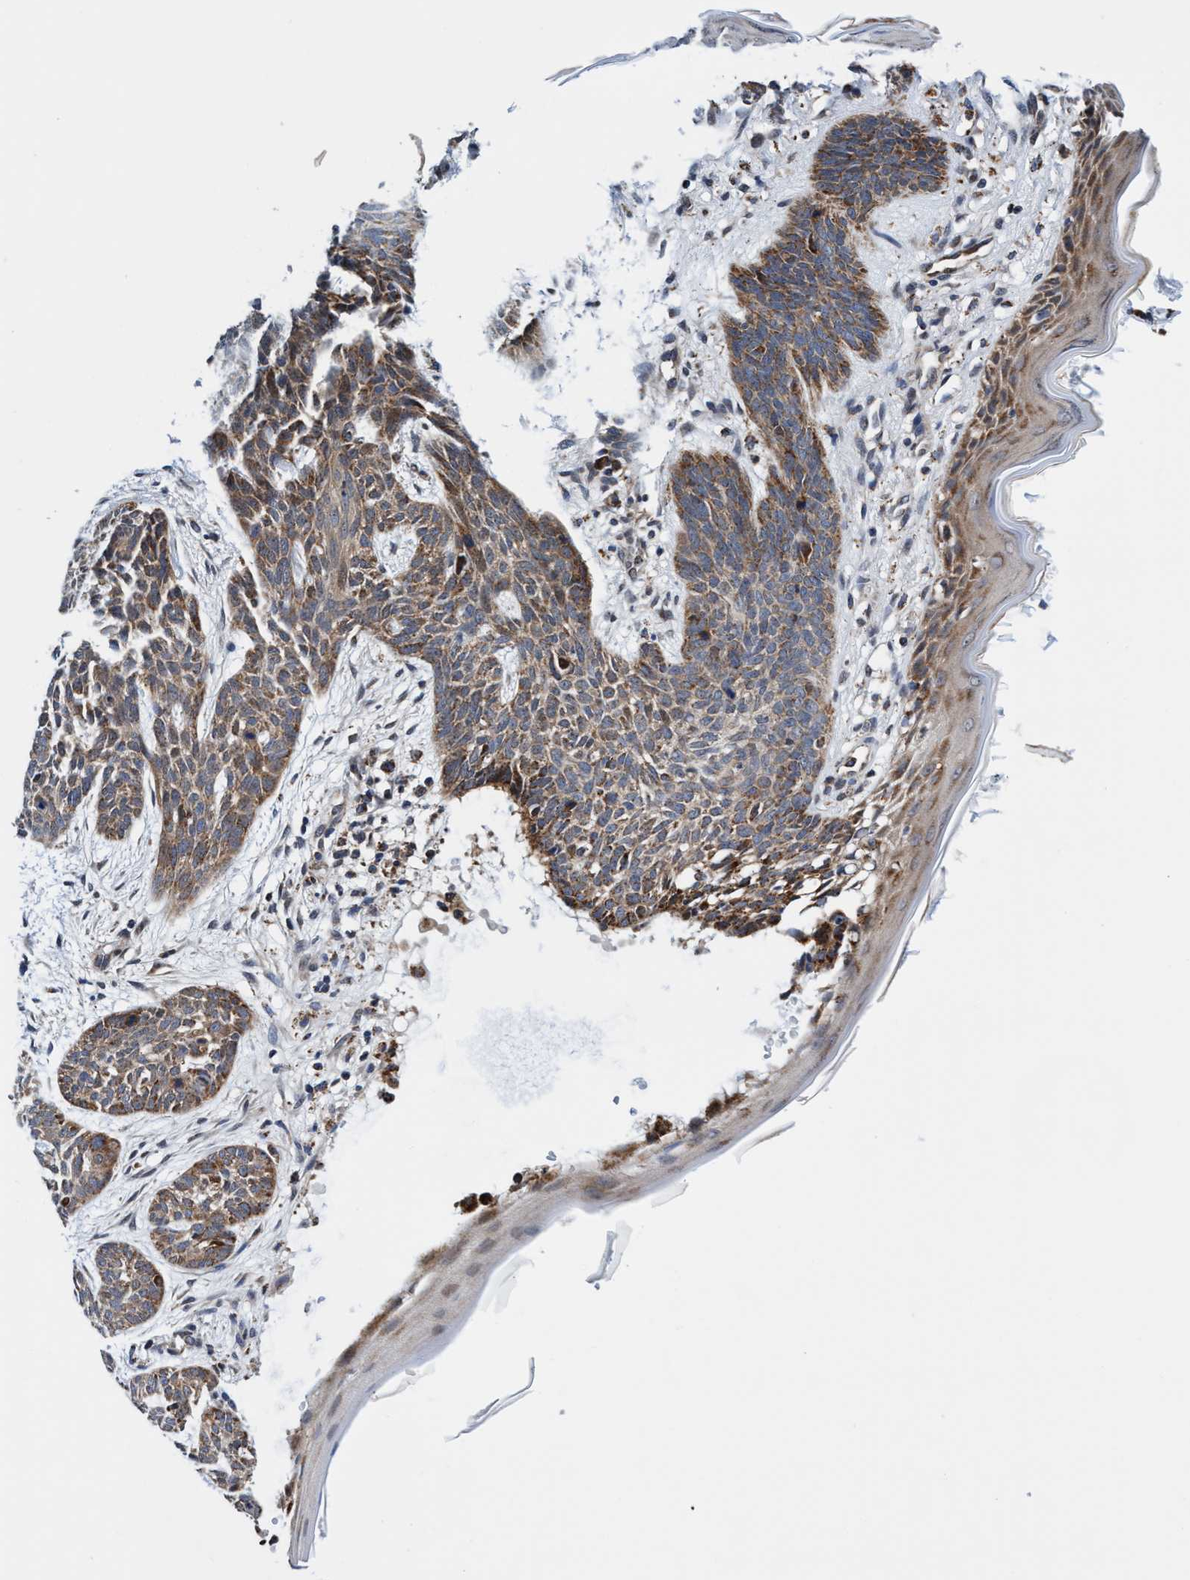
{"staining": {"intensity": "weak", "quantity": ">75%", "location": "cytoplasmic/membranous"}, "tissue": "skin cancer", "cell_type": "Tumor cells", "image_type": "cancer", "snomed": [{"axis": "morphology", "description": "Basal cell carcinoma"}, {"axis": "topography", "description": "Skin"}], "caption": "A high-resolution image shows immunohistochemistry staining of basal cell carcinoma (skin), which displays weak cytoplasmic/membranous staining in about >75% of tumor cells. (IHC, brightfield microscopy, high magnification).", "gene": "AGAP2", "patient": {"sex": "female", "age": 59}}